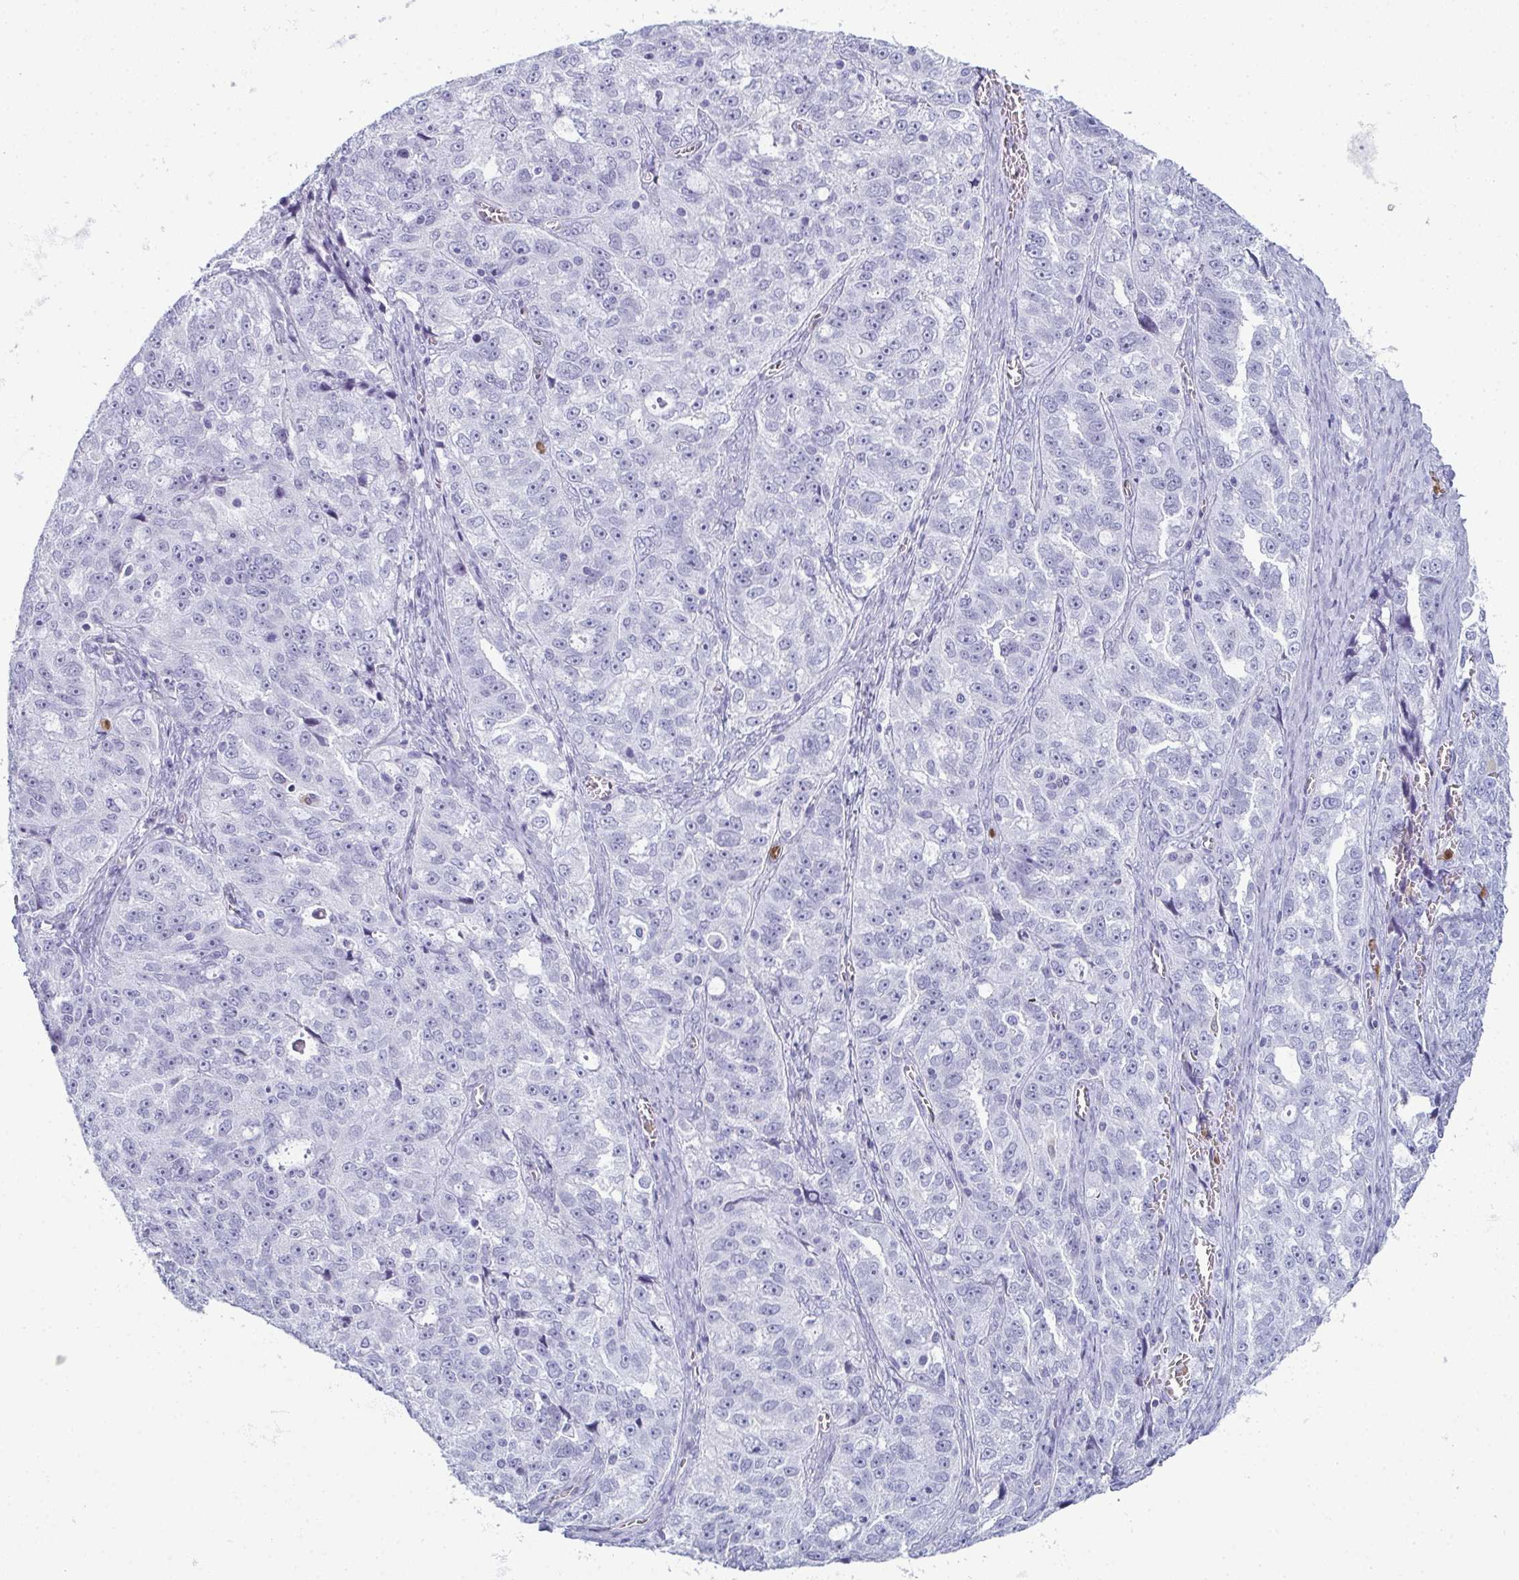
{"staining": {"intensity": "negative", "quantity": "none", "location": "none"}, "tissue": "ovarian cancer", "cell_type": "Tumor cells", "image_type": "cancer", "snomed": [{"axis": "morphology", "description": "Cystadenocarcinoma, serous, NOS"}, {"axis": "topography", "description": "Ovary"}], "caption": "Ovarian serous cystadenocarcinoma was stained to show a protein in brown. There is no significant positivity in tumor cells.", "gene": "CDA", "patient": {"sex": "female", "age": 51}}